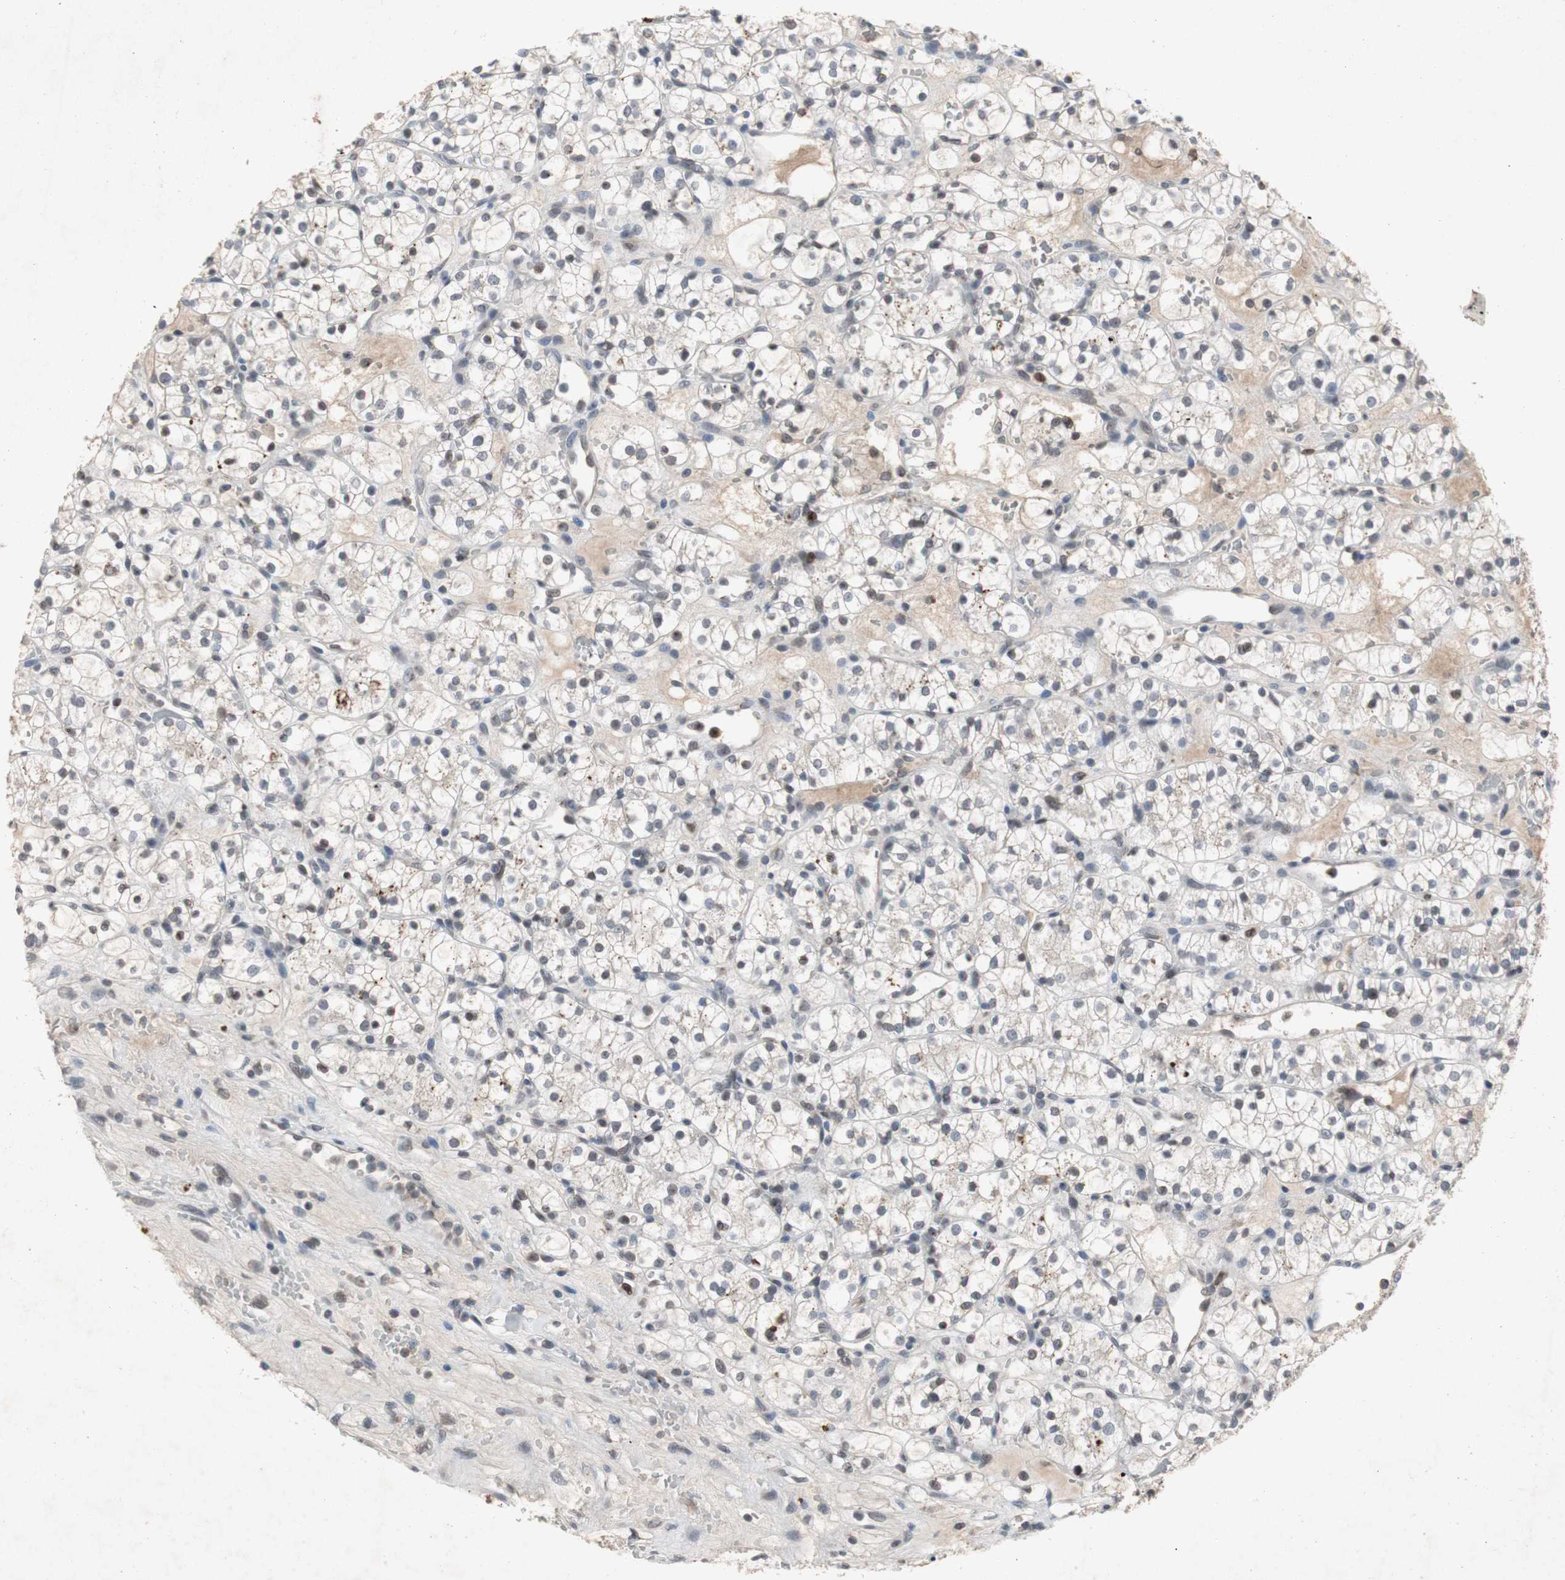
{"staining": {"intensity": "negative", "quantity": "none", "location": "none"}, "tissue": "renal cancer", "cell_type": "Tumor cells", "image_type": "cancer", "snomed": [{"axis": "morphology", "description": "Adenocarcinoma, NOS"}, {"axis": "topography", "description": "Kidney"}], "caption": "An IHC micrograph of adenocarcinoma (renal) is shown. There is no staining in tumor cells of adenocarcinoma (renal).", "gene": "ZNF396", "patient": {"sex": "female", "age": 60}}